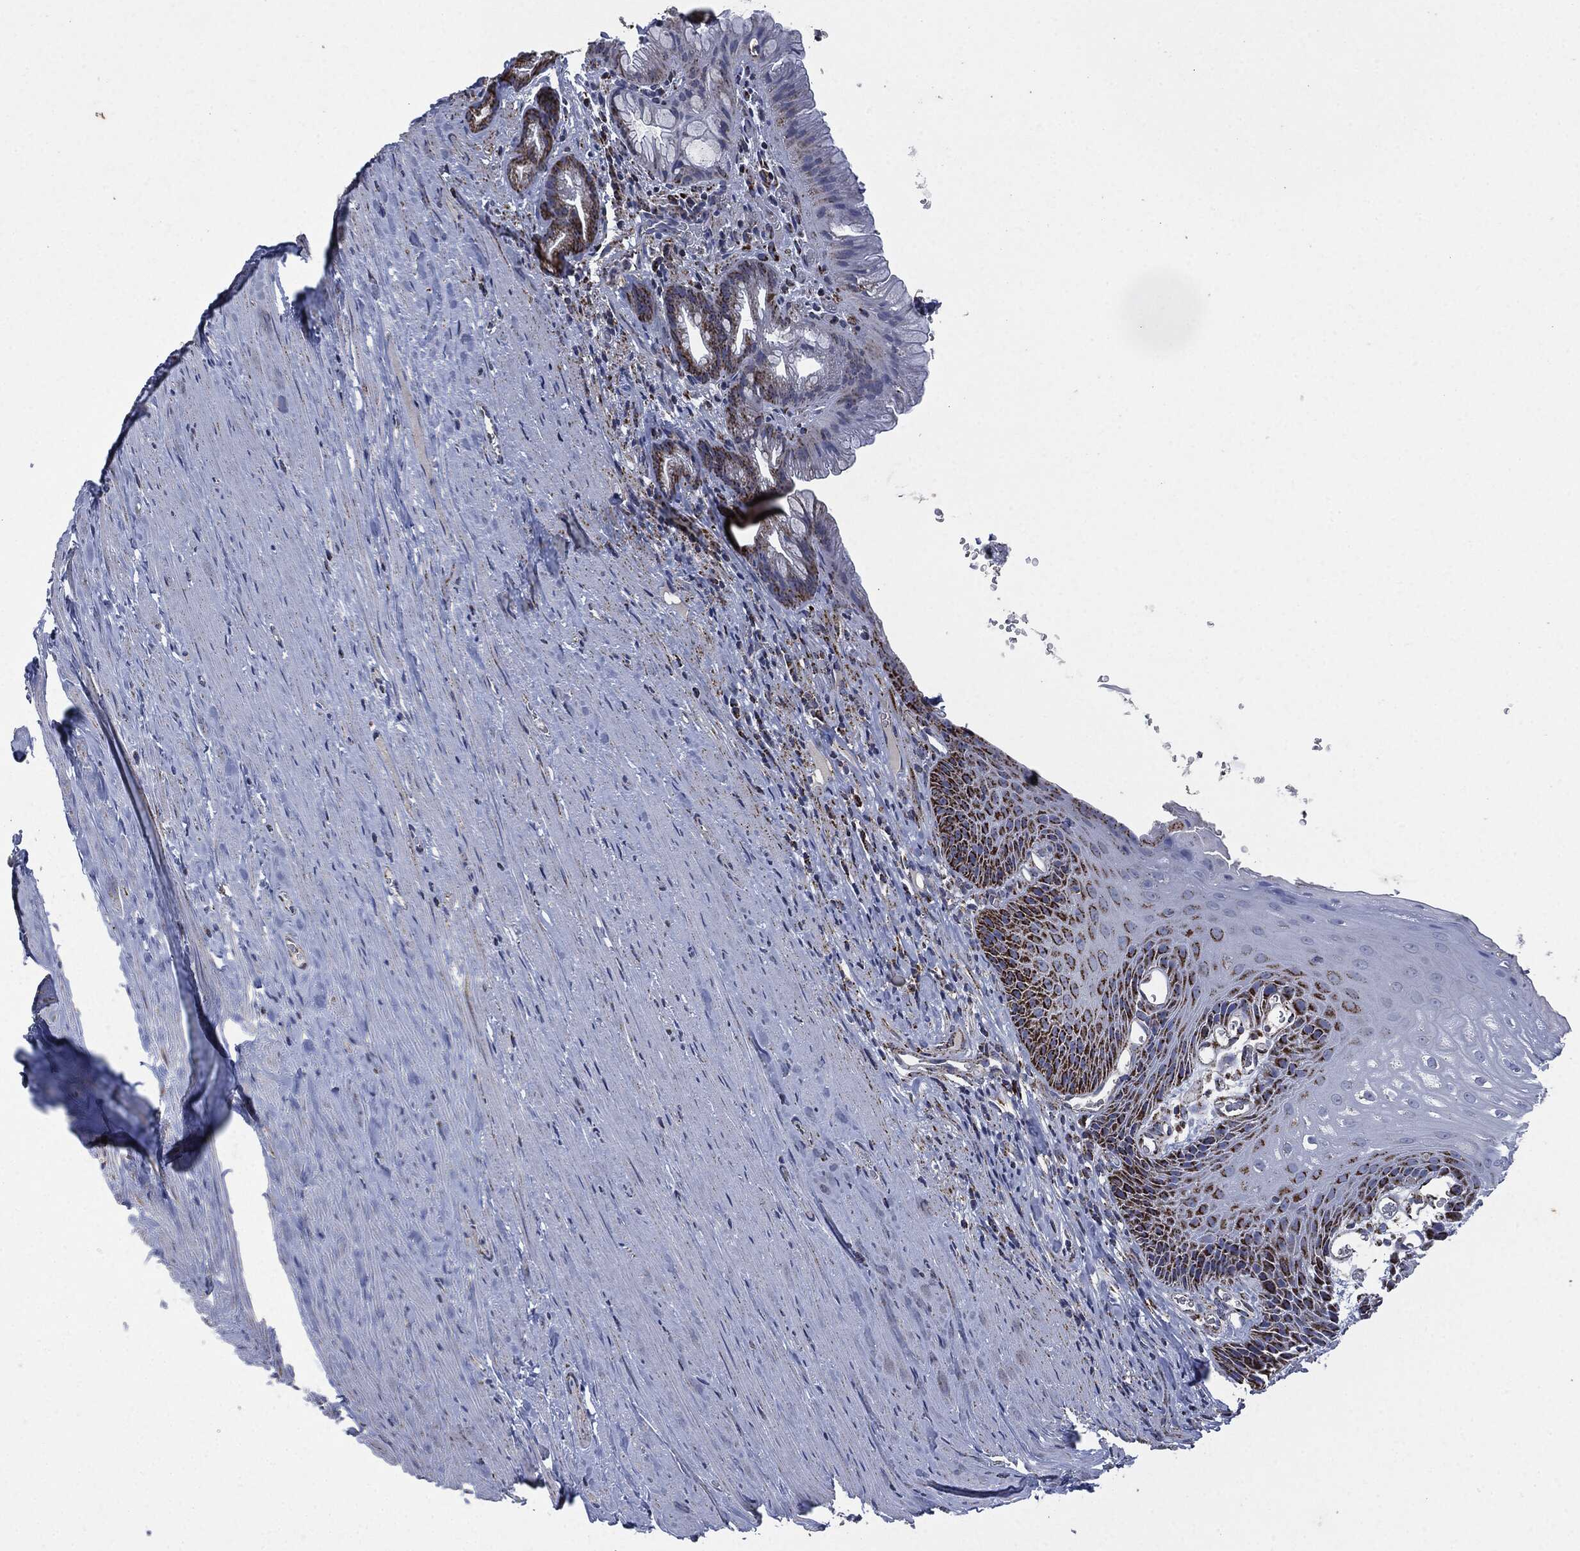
{"staining": {"intensity": "strong", "quantity": "25%-75%", "location": "cytoplasmic/membranous"}, "tissue": "esophagus", "cell_type": "Squamous epithelial cells", "image_type": "normal", "snomed": [{"axis": "morphology", "description": "Normal tissue, NOS"}, {"axis": "topography", "description": "Esophagus"}], "caption": "Immunohistochemical staining of benign esophagus demonstrates strong cytoplasmic/membranous protein staining in approximately 25%-75% of squamous epithelial cells.", "gene": "RYK", "patient": {"sex": "male", "age": 64}}